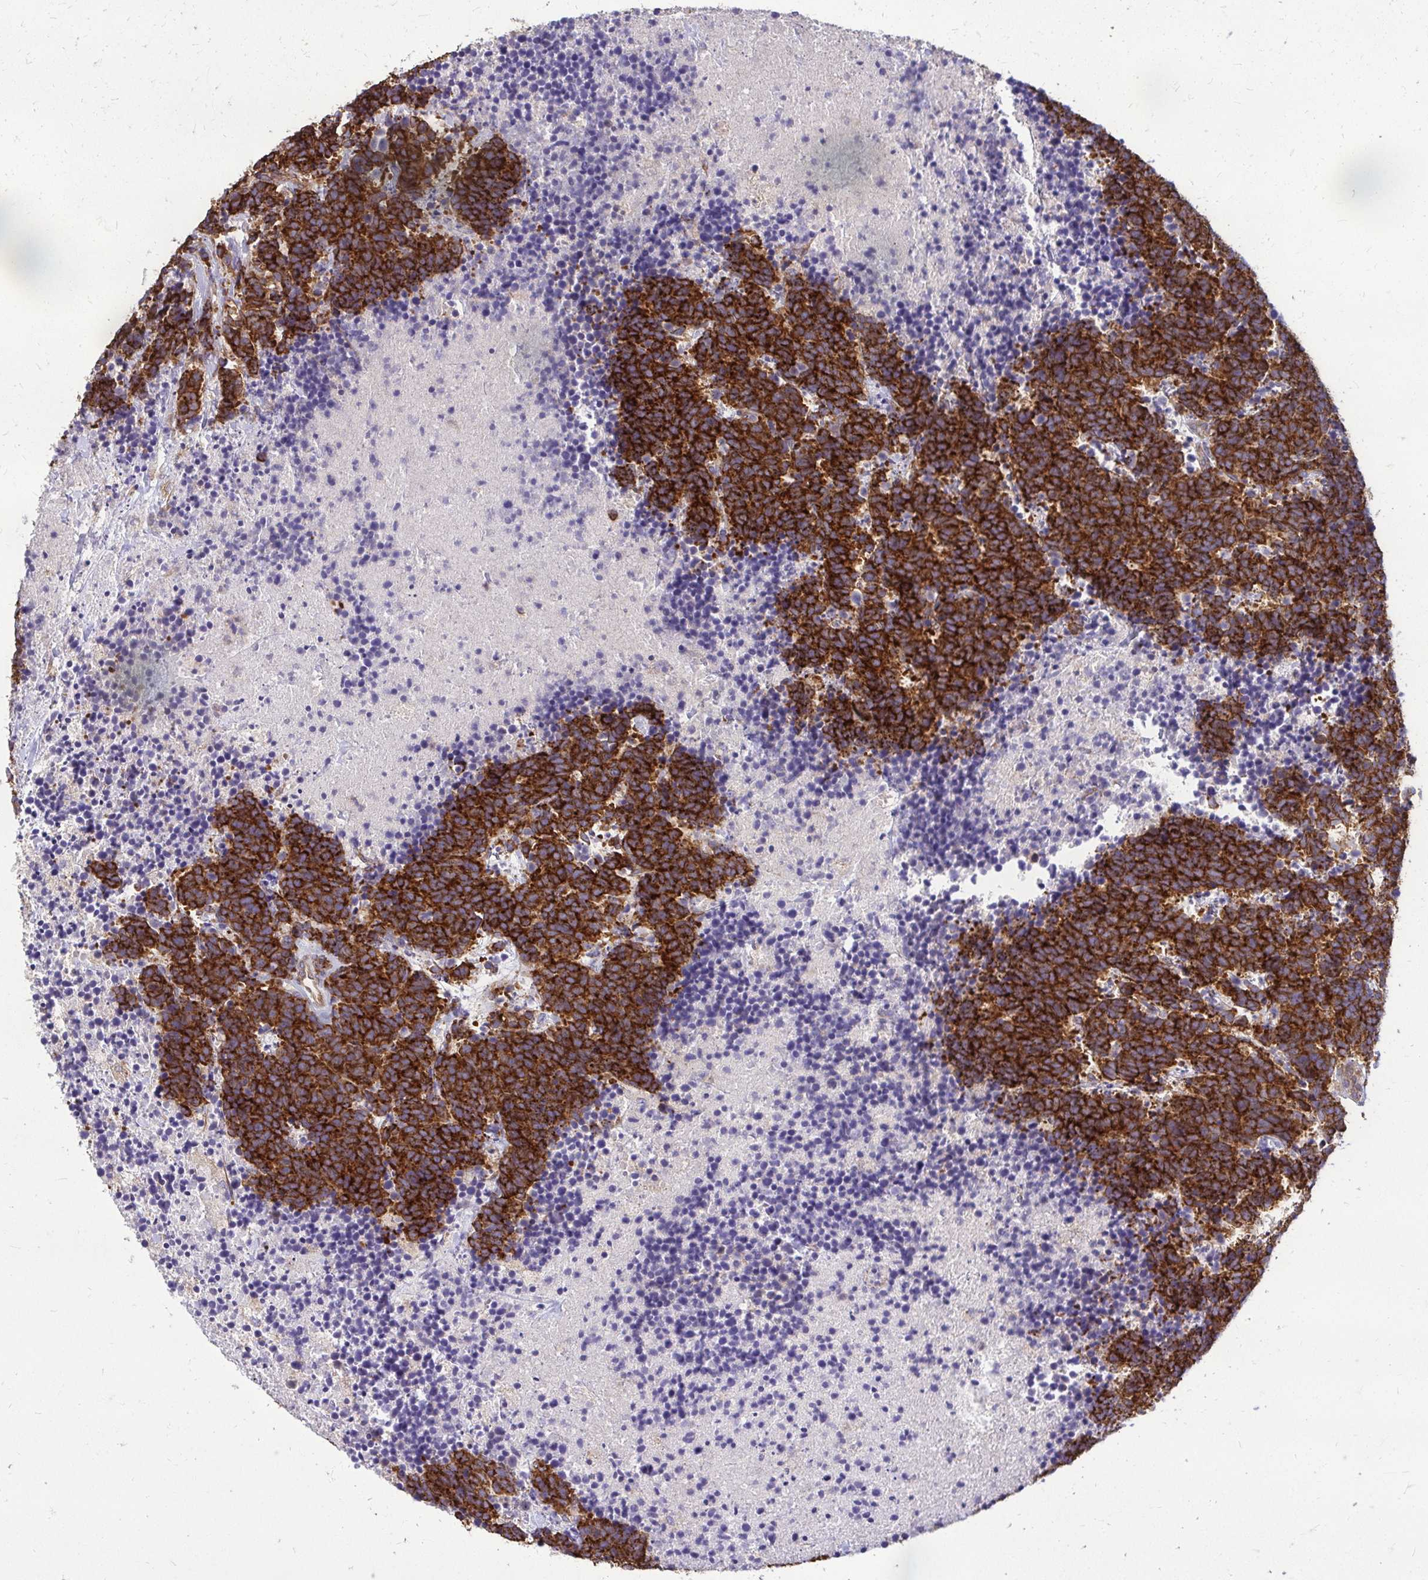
{"staining": {"intensity": "strong", "quantity": ">75%", "location": "cytoplasmic/membranous"}, "tissue": "carcinoid", "cell_type": "Tumor cells", "image_type": "cancer", "snomed": [{"axis": "morphology", "description": "Carcinoma, NOS"}, {"axis": "morphology", "description": "Carcinoid, malignant, NOS"}, {"axis": "topography", "description": "Prostate"}], "caption": "Carcinoid (malignant) stained with DAB (3,3'-diaminobenzidine) IHC exhibits high levels of strong cytoplasmic/membranous expression in about >75% of tumor cells. Ihc stains the protein of interest in brown and the nuclei are stained blue.", "gene": "FMR1", "patient": {"sex": "male", "age": 57}}